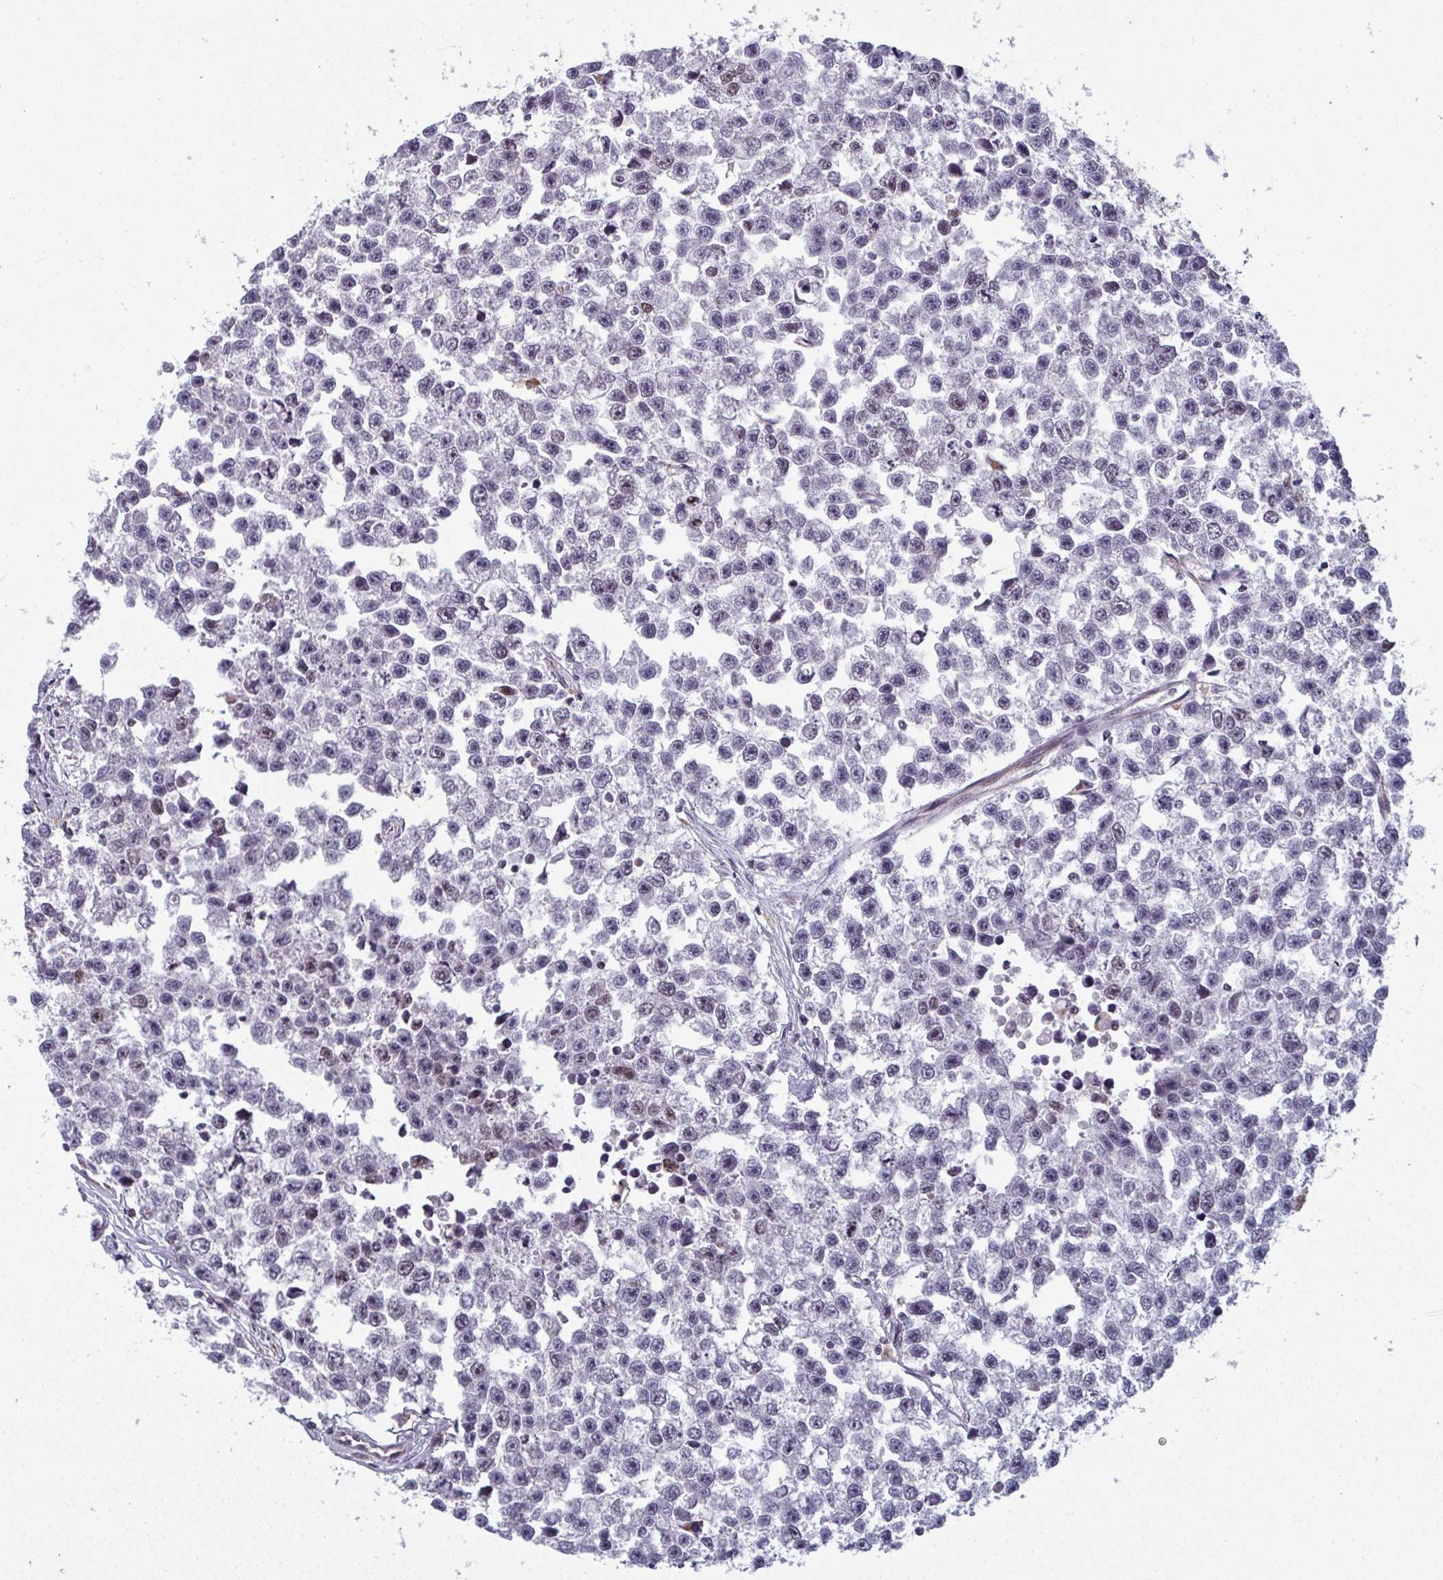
{"staining": {"intensity": "negative", "quantity": "none", "location": "none"}, "tissue": "testis cancer", "cell_type": "Tumor cells", "image_type": "cancer", "snomed": [{"axis": "morphology", "description": "Seminoma, NOS"}, {"axis": "topography", "description": "Testis"}], "caption": "An immunohistochemistry micrograph of testis cancer is shown. There is no staining in tumor cells of testis cancer.", "gene": "ATF1", "patient": {"sex": "male", "age": 26}}